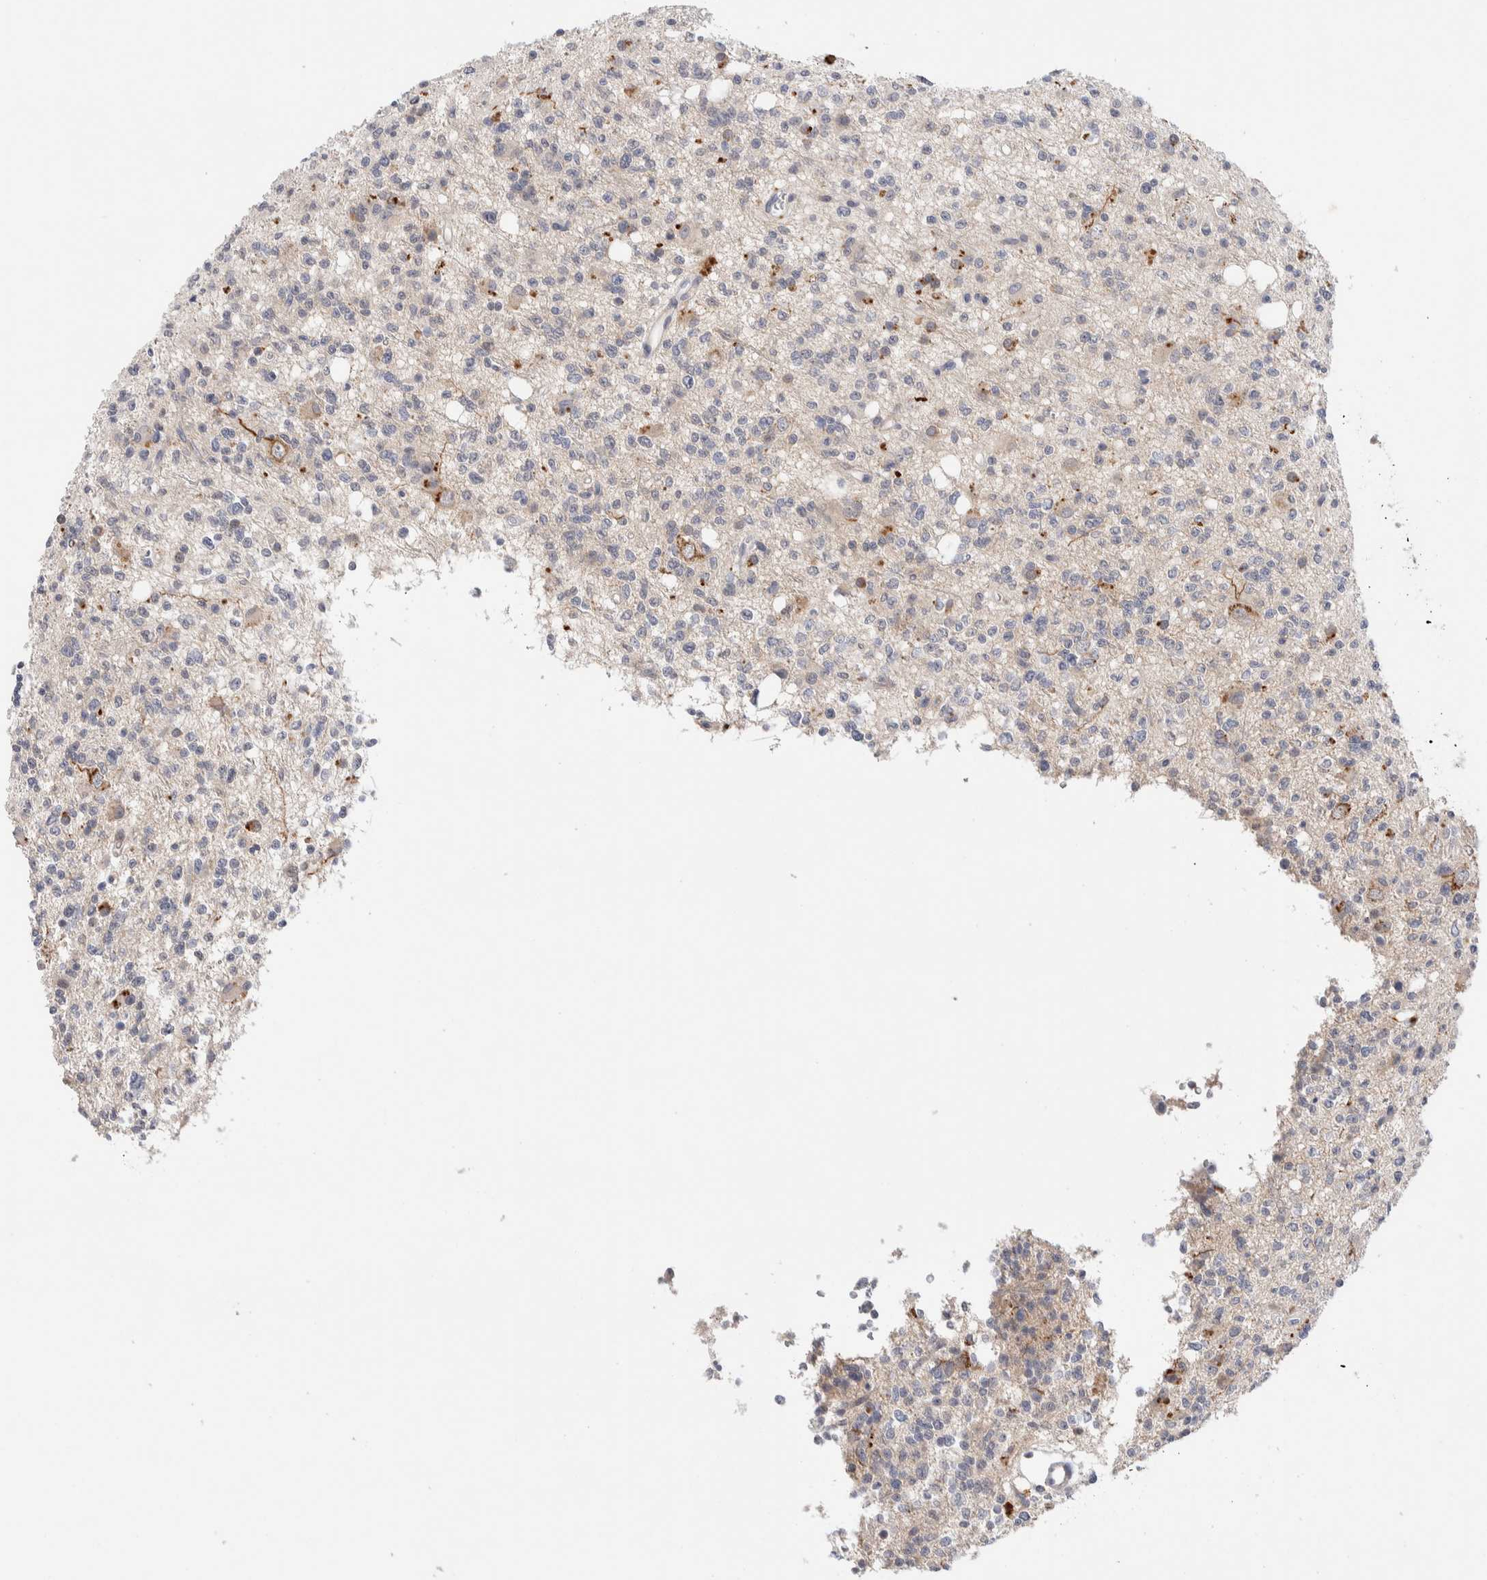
{"staining": {"intensity": "negative", "quantity": "none", "location": "none"}, "tissue": "glioma", "cell_type": "Tumor cells", "image_type": "cancer", "snomed": [{"axis": "morphology", "description": "Glioma, malignant, High grade"}, {"axis": "topography", "description": "Brain"}], "caption": "IHC image of neoplastic tissue: malignant high-grade glioma stained with DAB (3,3'-diaminobenzidine) shows no significant protein staining in tumor cells.", "gene": "DNAJB6", "patient": {"sex": "female", "age": 62}}